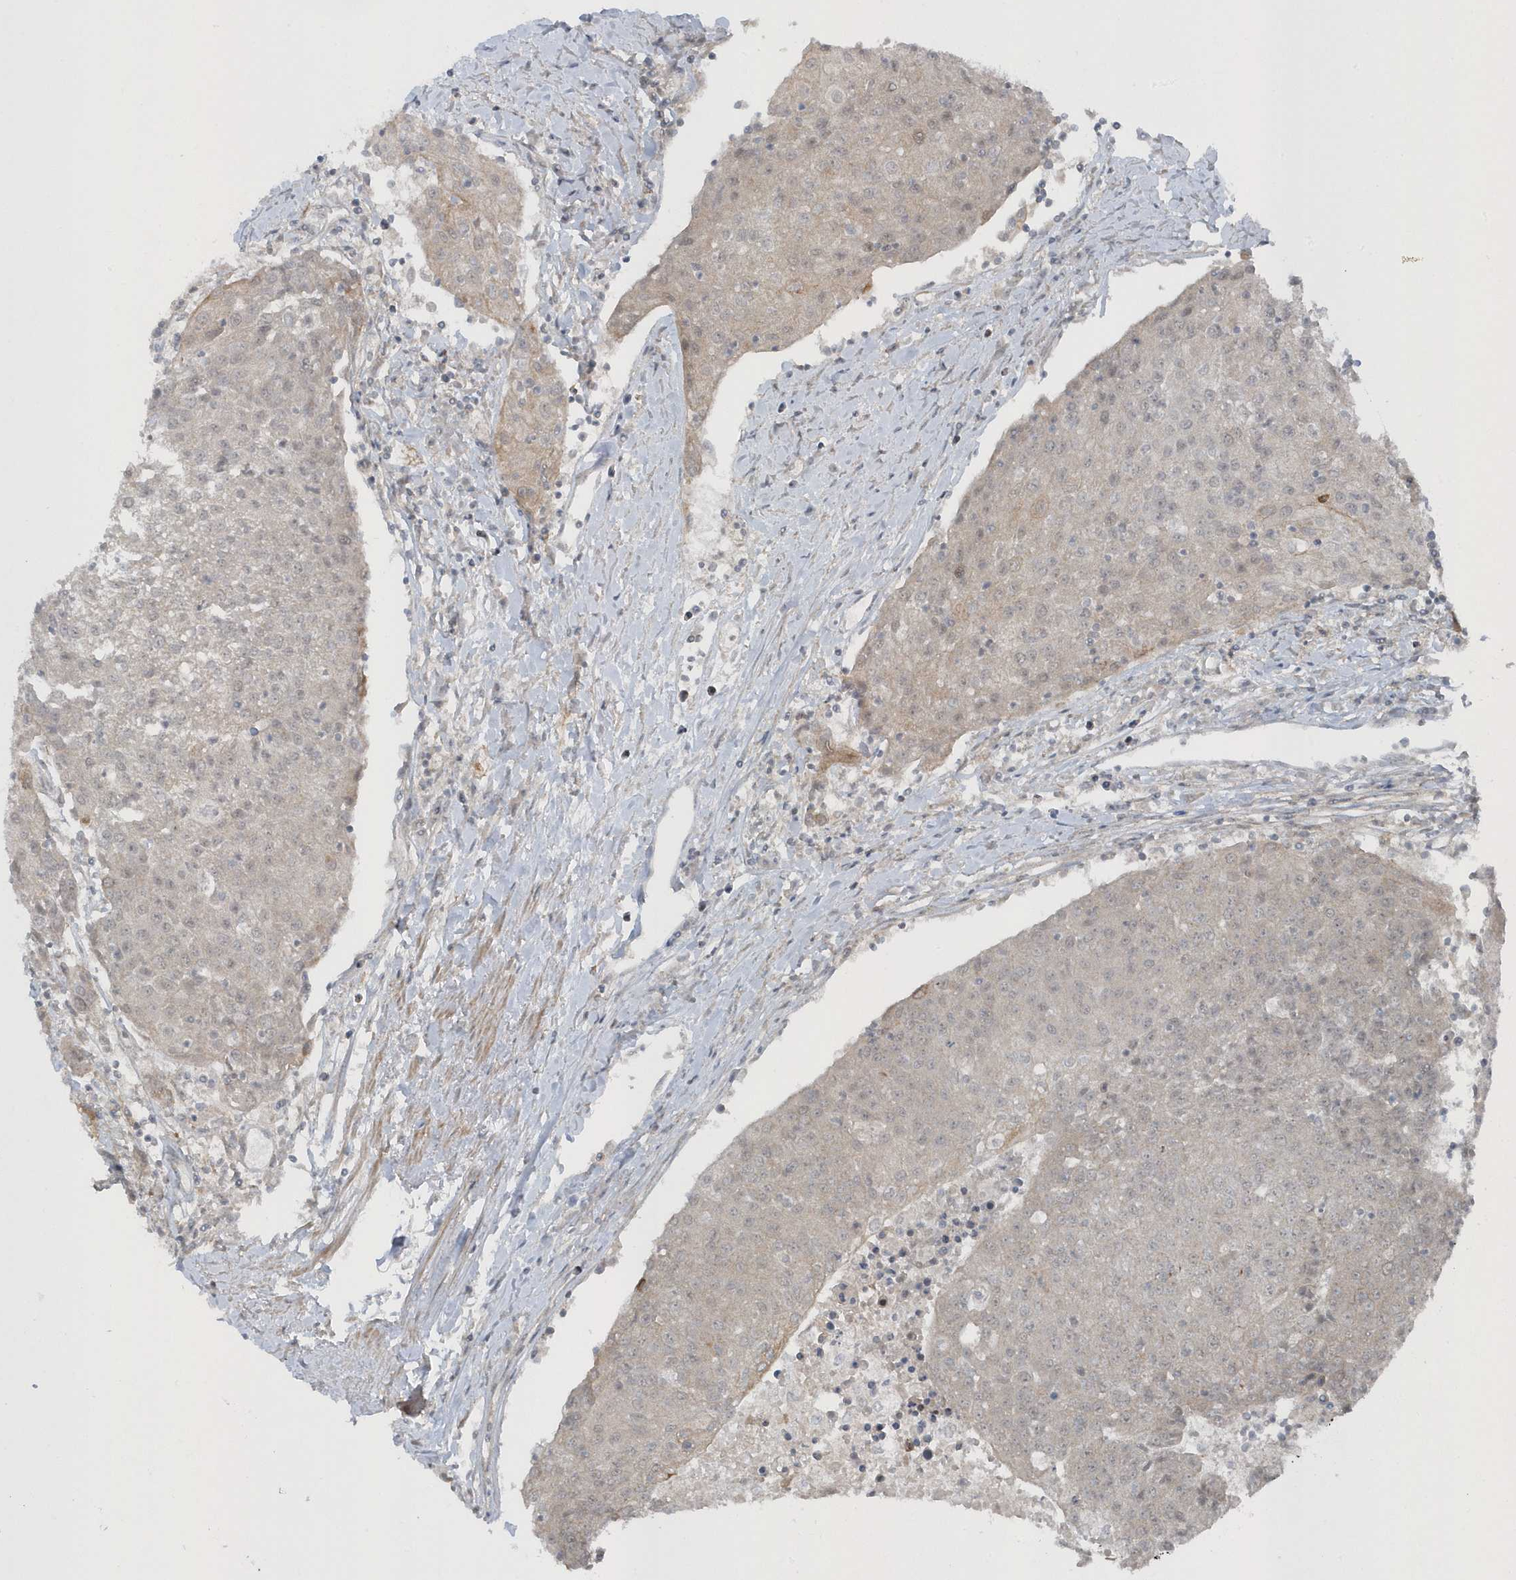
{"staining": {"intensity": "negative", "quantity": "none", "location": "none"}, "tissue": "urothelial cancer", "cell_type": "Tumor cells", "image_type": "cancer", "snomed": [{"axis": "morphology", "description": "Urothelial carcinoma, High grade"}, {"axis": "topography", "description": "Urinary bladder"}], "caption": "The IHC micrograph has no significant staining in tumor cells of urothelial cancer tissue.", "gene": "PARD3B", "patient": {"sex": "female", "age": 85}}